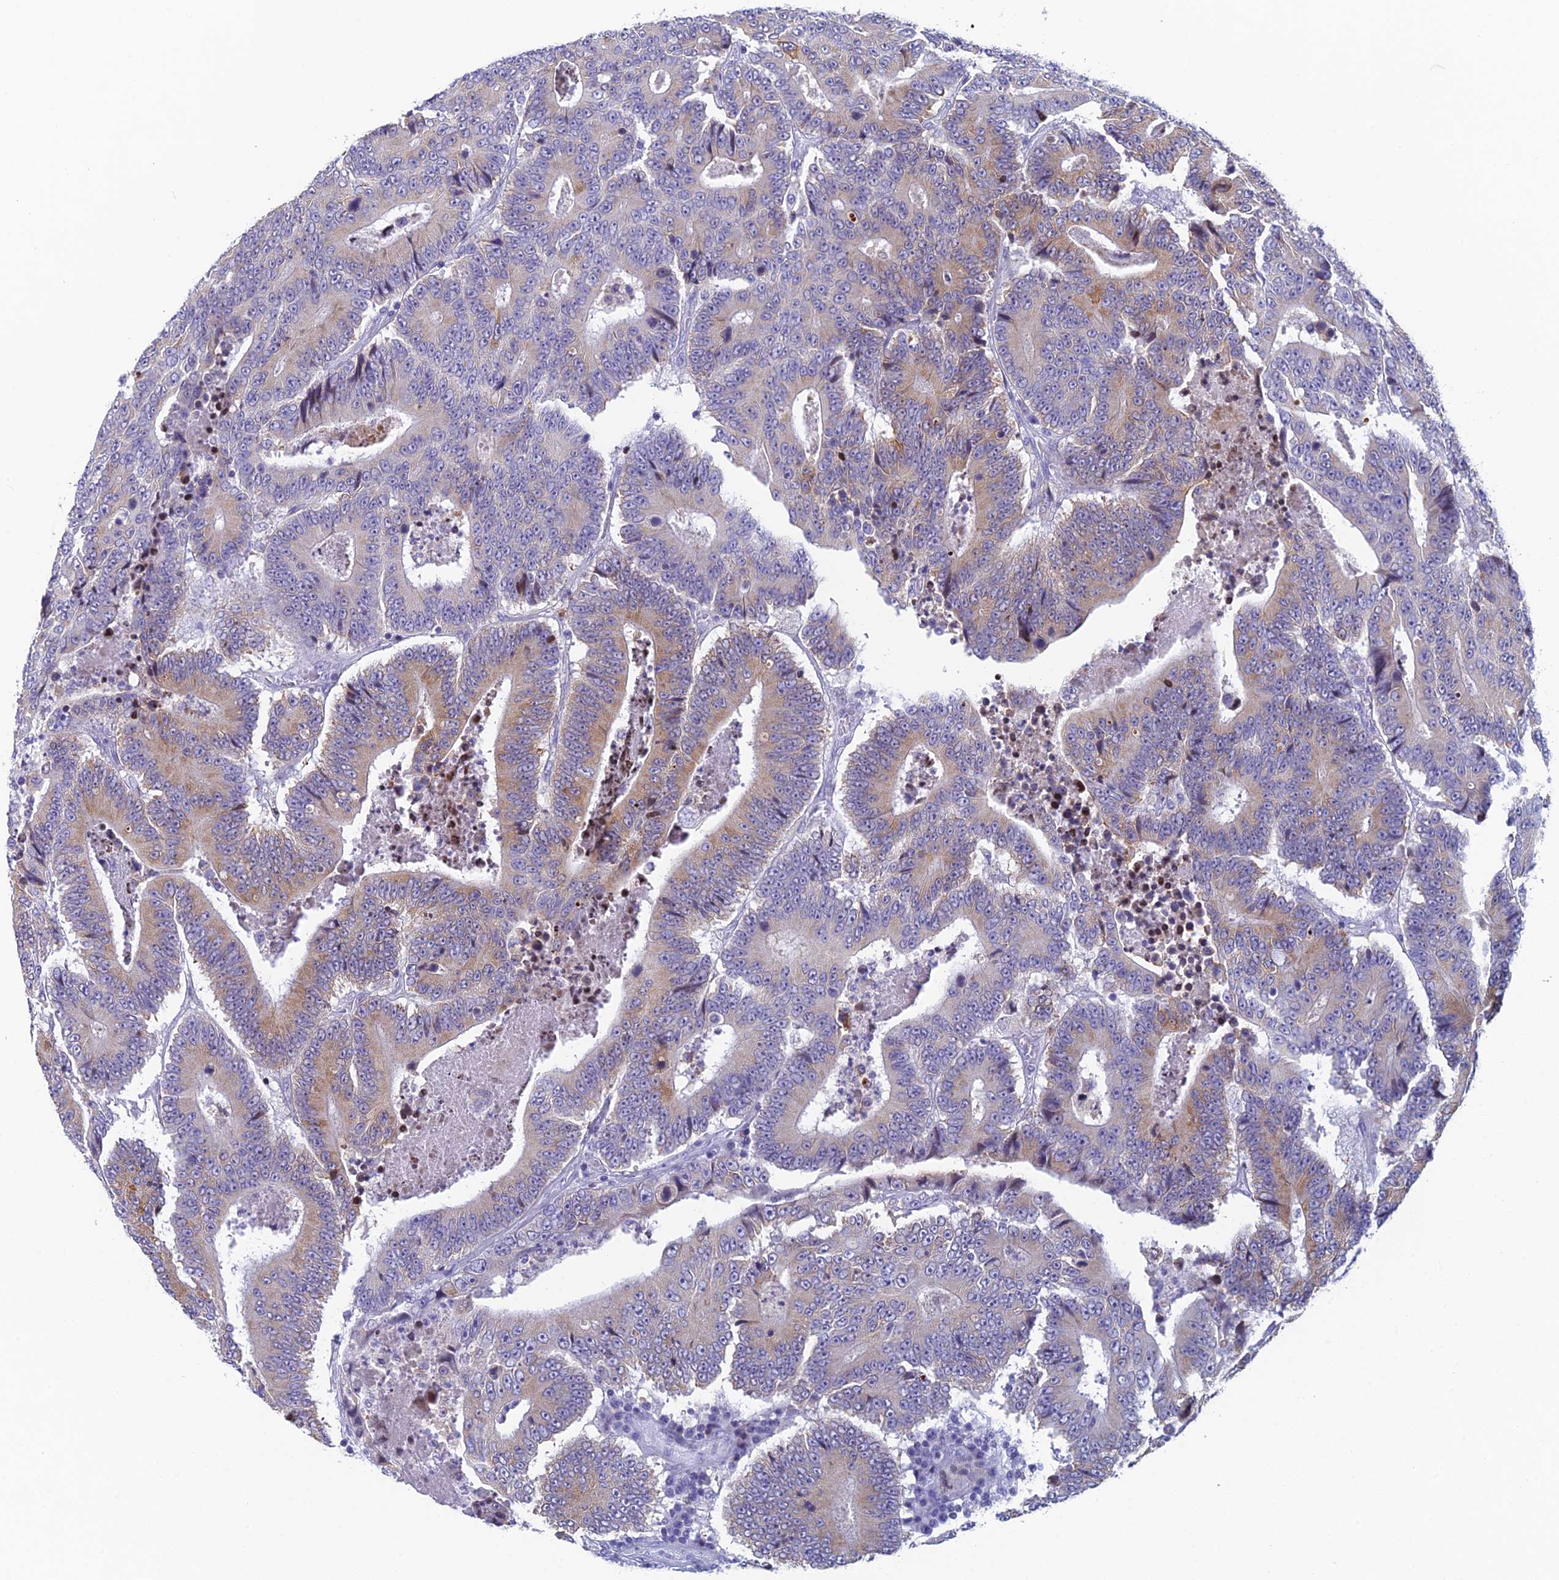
{"staining": {"intensity": "weak", "quantity": "25%-75%", "location": "cytoplasmic/membranous"}, "tissue": "colorectal cancer", "cell_type": "Tumor cells", "image_type": "cancer", "snomed": [{"axis": "morphology", "description": "Adenocarcinoma, NOS"}, {"axis": "topography", "description": "Colon"}], "caption": "Immunohistochemical staining of human colorectal cancer demonstrates low levels of weak cytoplasmic/membranous positivity in approximately 25%-75% of tumor cells.", "gene": "REXO5", "patient": {"sex": "male", "age": 83}}